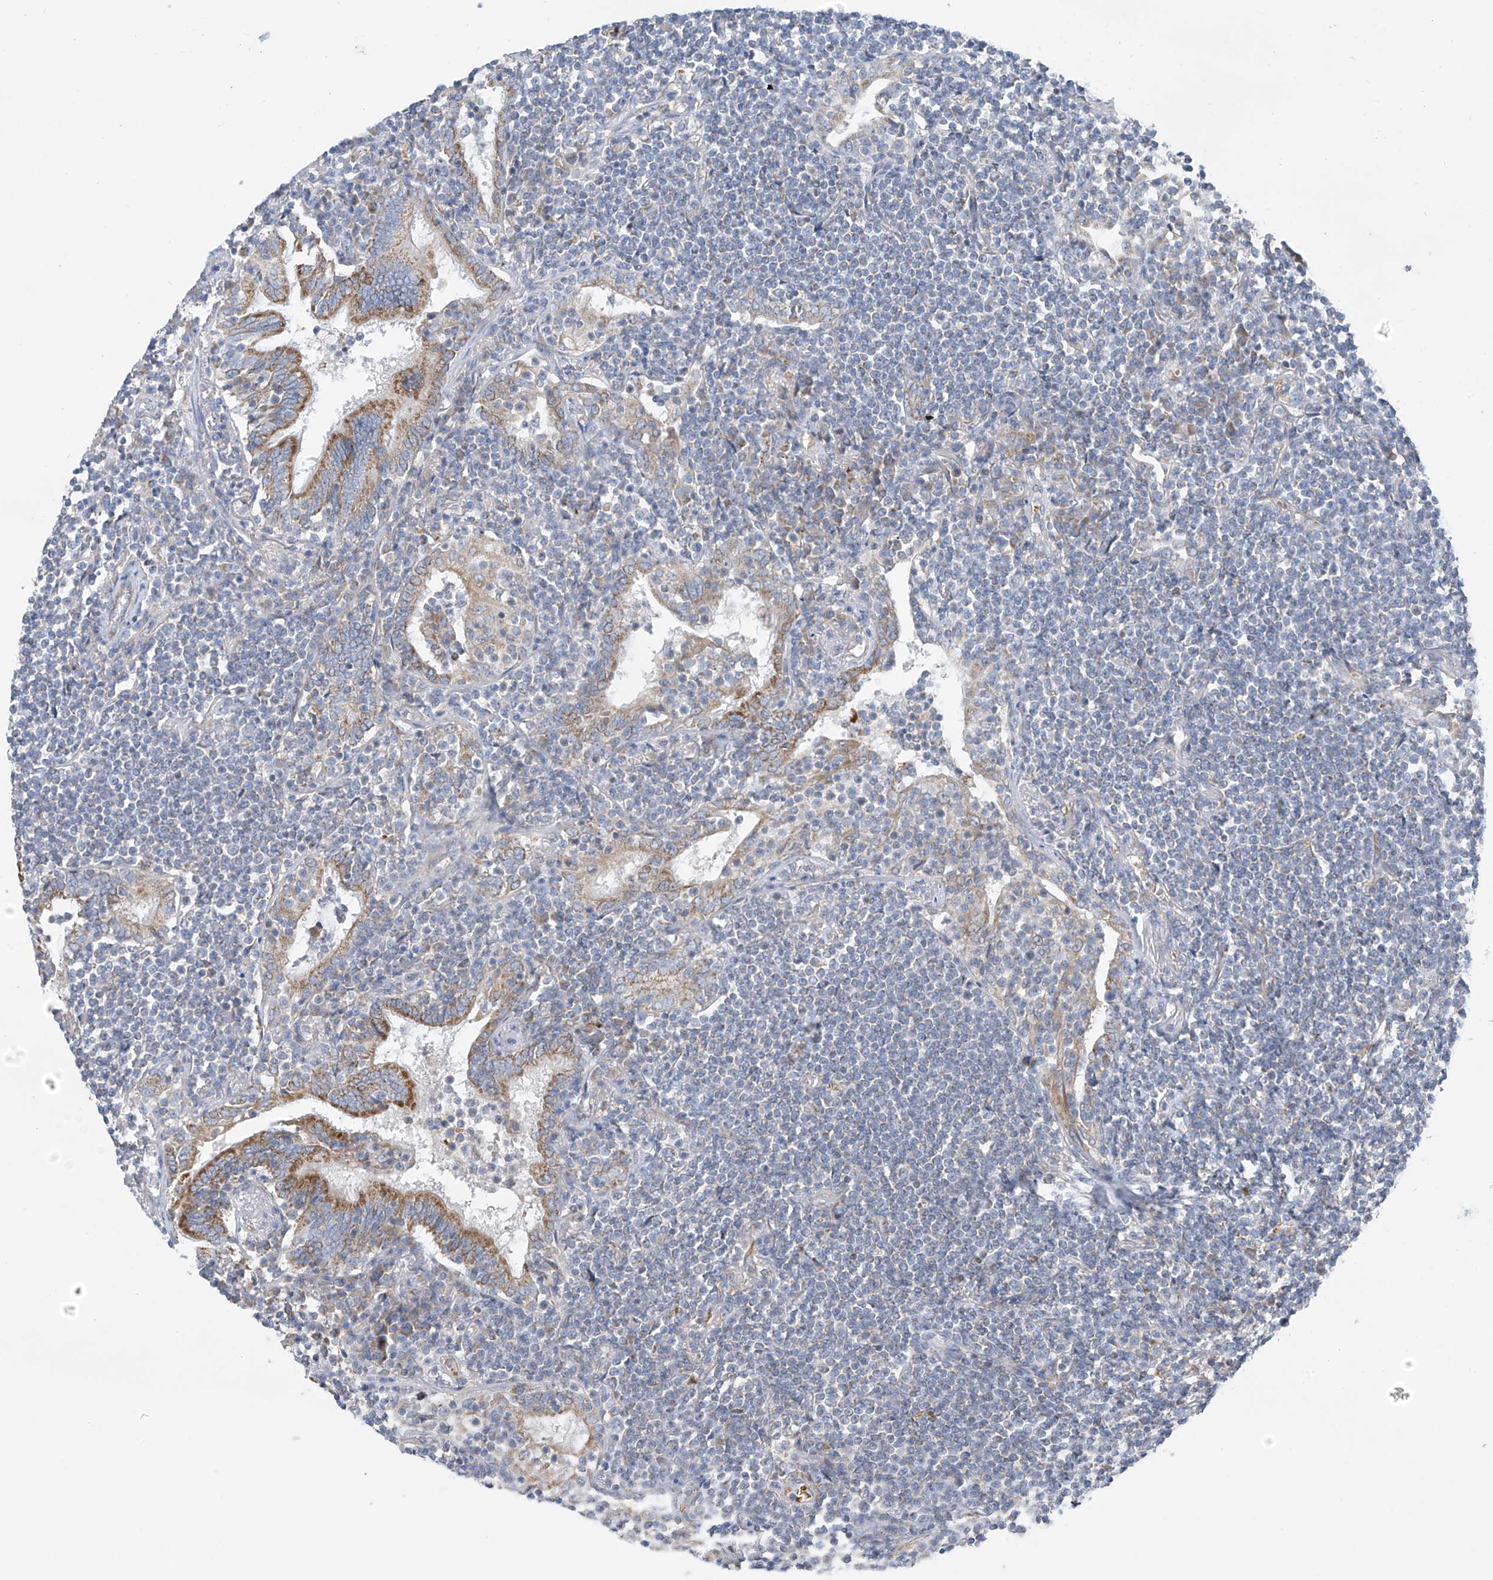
{"staining": {"intensity": "negative", "quantity": "none", "location": "none"}, "tissue": "lymphoma", "cell_type": "Tumor cells", "image_type": "cancer", "snomed": [{"axis": "morphology", "description": "Malignant lymphoma, non-Hodgkin's type, Low grade"}, {"axis": "topography", "description": "Lung"}], "caption": "Image shows no protein staining in tumor cells of lymphoma tissue.", "gene": "EOMES", "patient": {"sex": "female", "age": 71}}